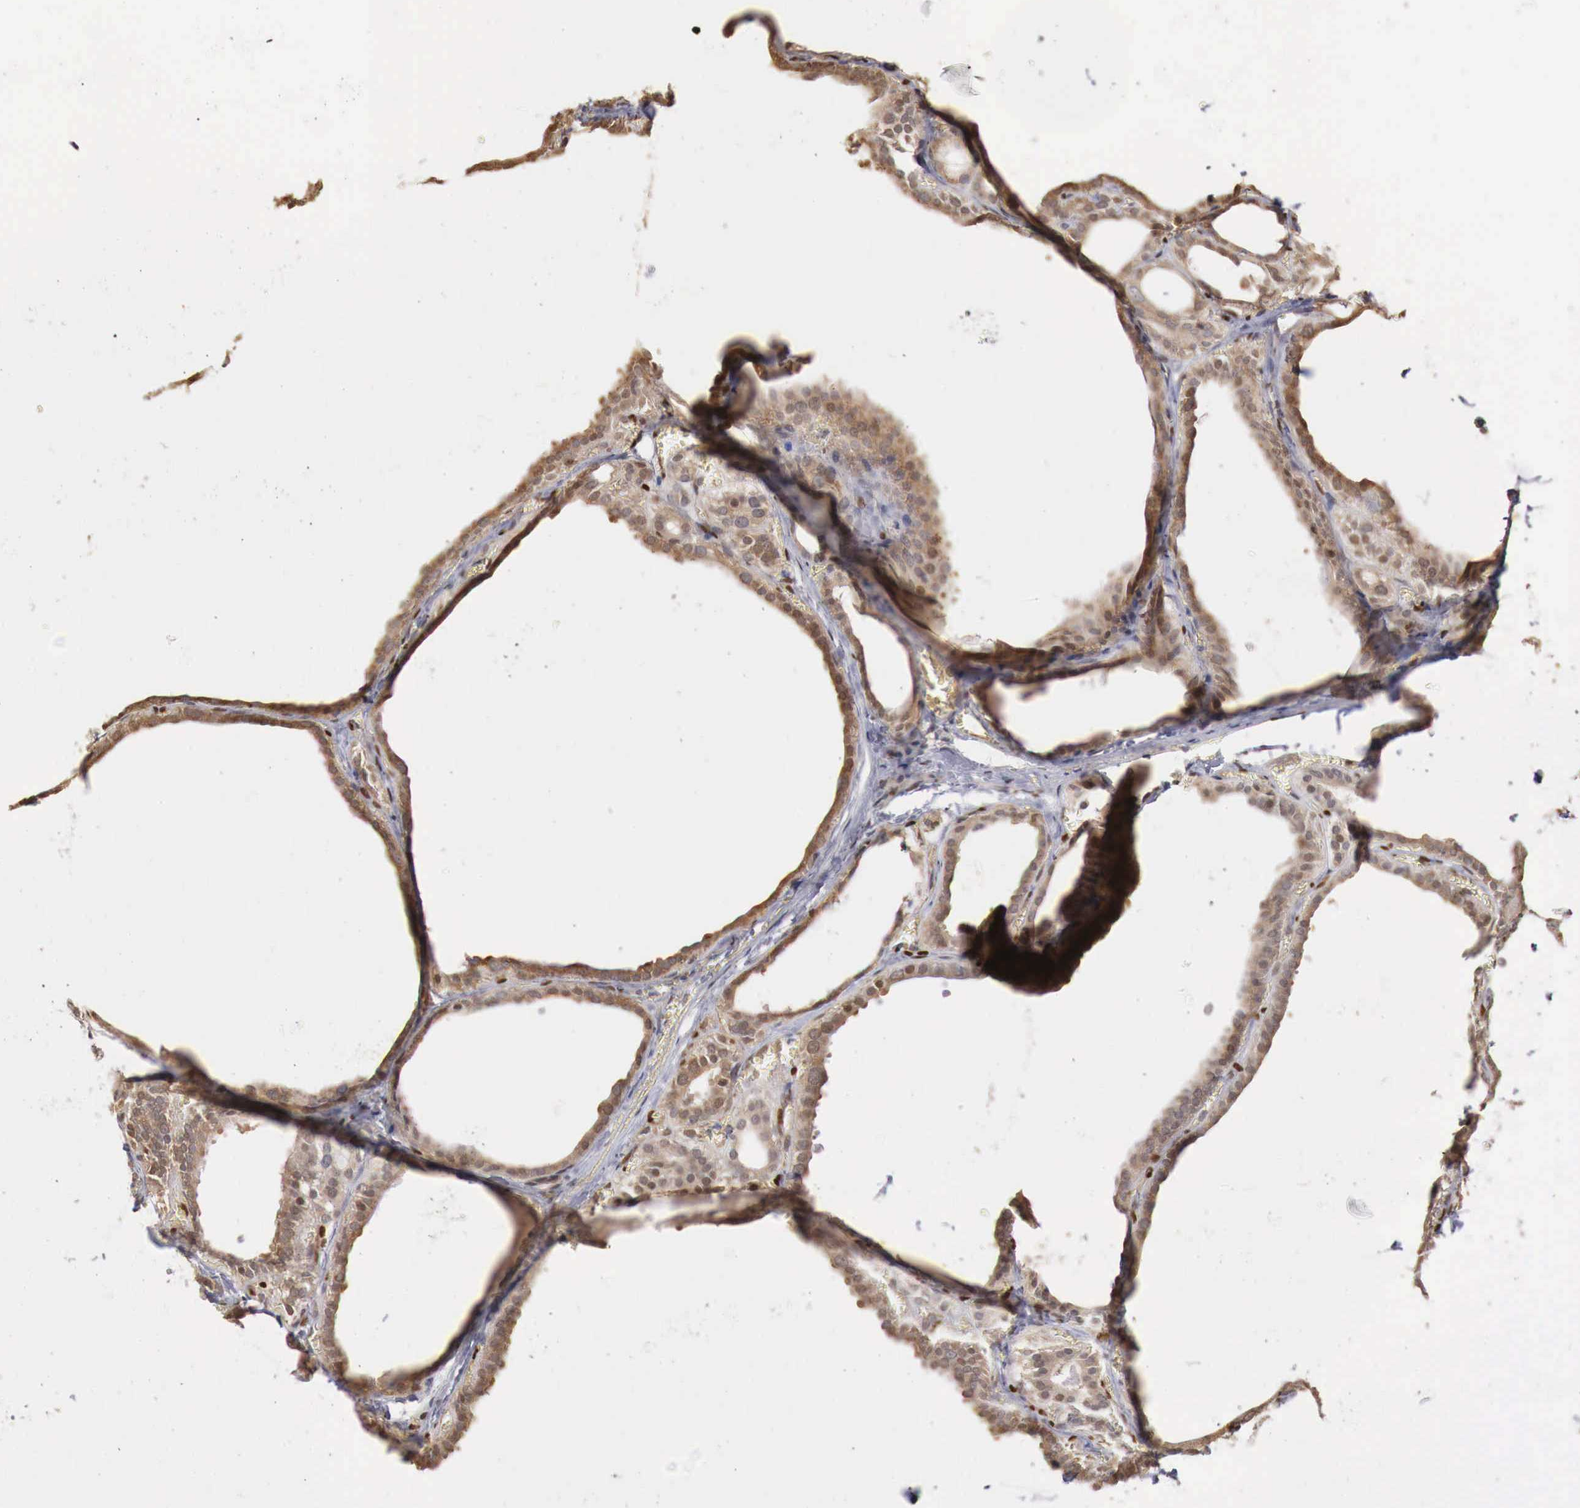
{"staining": {"intensity": "moderate", "quantity": ">75%", "location": "cytoplasmic/membranous,nuclear"}, "tissue": "thyroid gland", "cell_type": "Glandular cells", "image_type": "normal", "snomed": [{"axis": "morphology", "description": "Normal tissue, NOS"}, {"axis": "topography", "description": "Thyroid gland"}], "caption": "Moderate cytoplasmic/membranous,nuclear staining for a protein is present in approximately >75% of glandular cells of benign thyroid gland using IHC.", "gene": "KHDRBS2", "patient": {"sex": "female", "age": 55}}